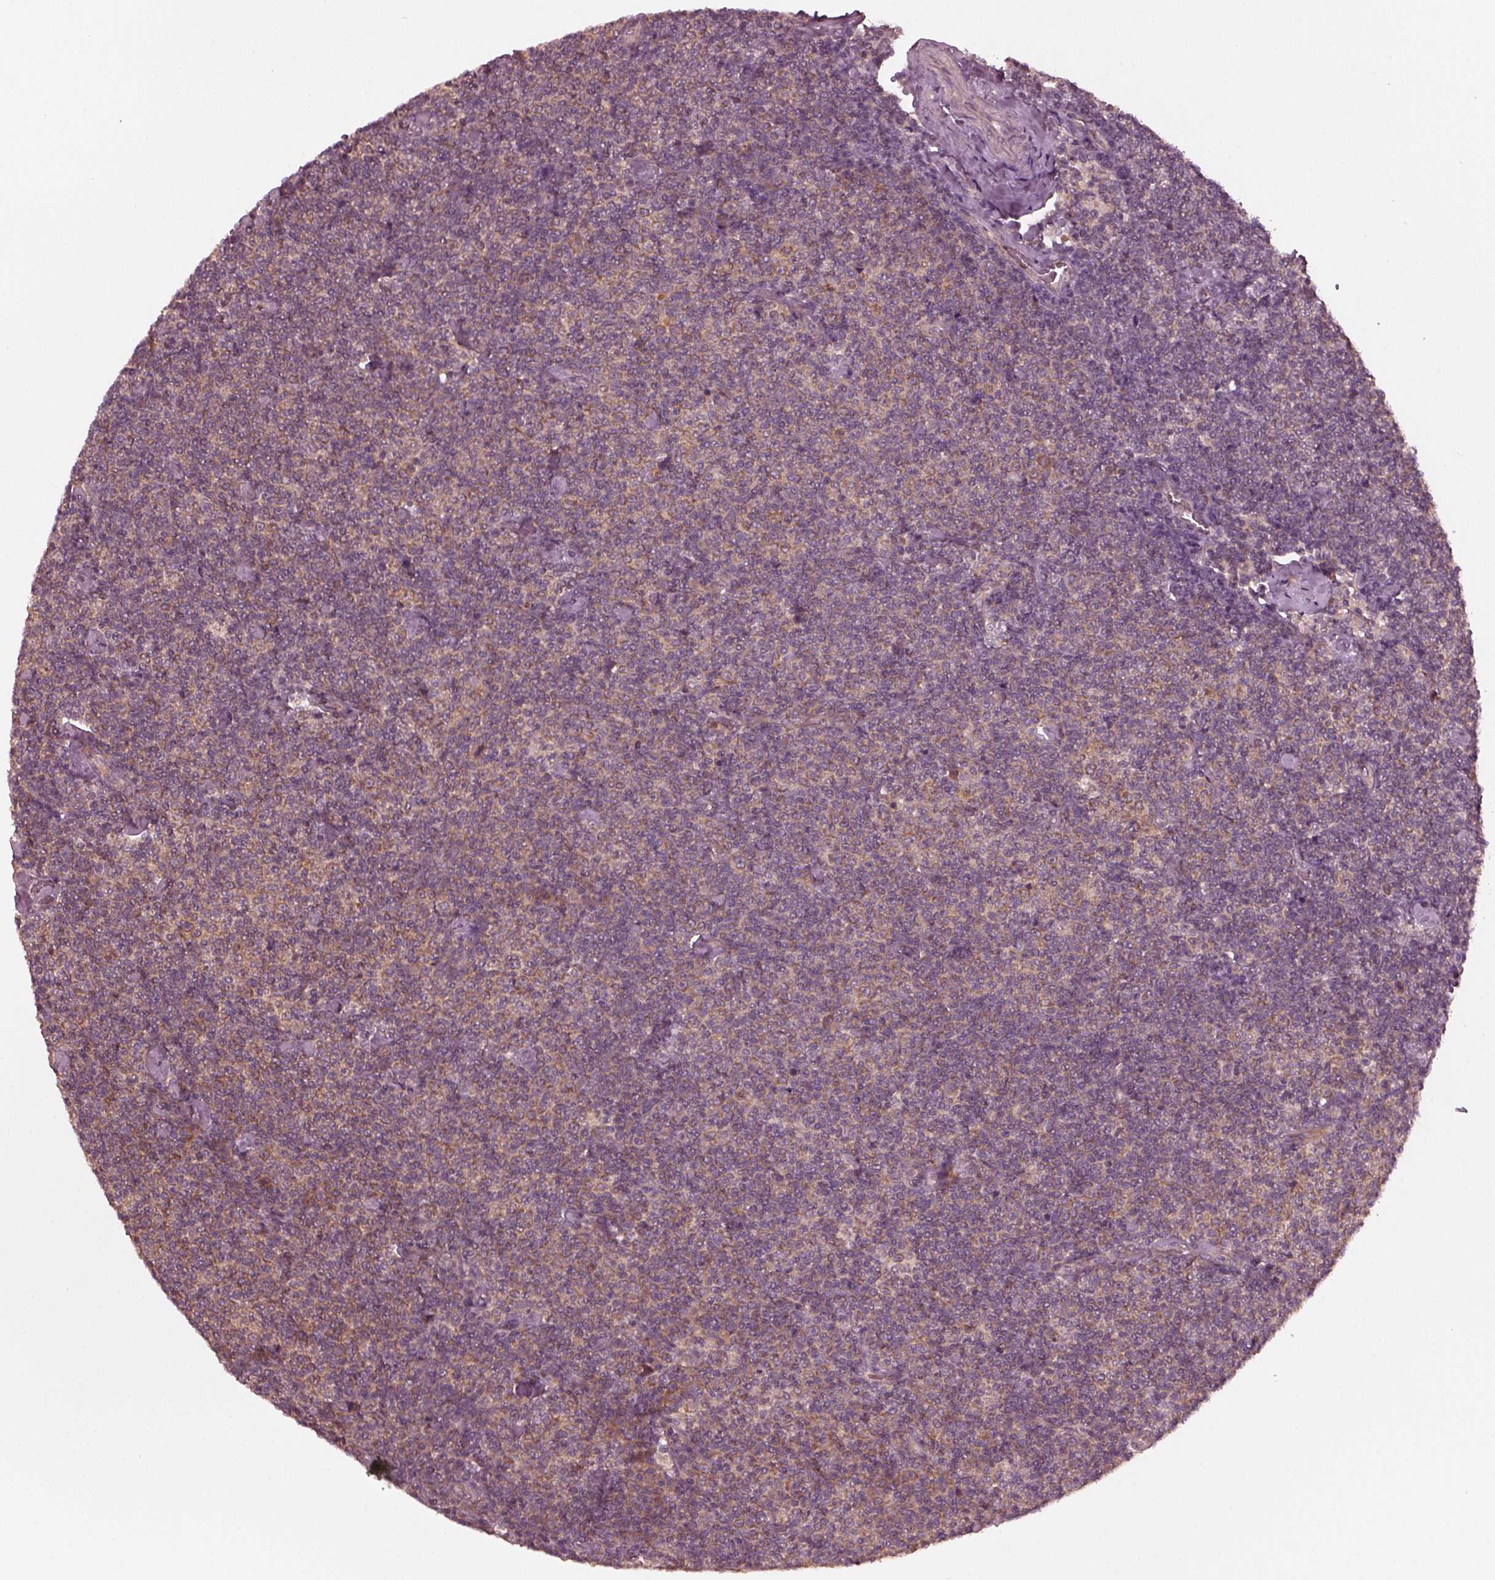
{"staining": {"intensity": "weak", "quantity": "25%-75%", "location": "cytoplasmic/membranous"}, "tissue": "lymphoma", "cell_type": "Tumor cells", "image_type": "cancer", "snomed": [{"axis": "morphology", "description": "Malignant lymphoma, non-Hodgkin's type, Low grade"}, {"axis": "topography", "description": "Lymph node"}], "caption": "Low-grade malignant lymphoma, non-Hodgkin's type stained for a protein (brown) displays weak cytoplasmic/membranous positive positivity in about 25%-75% of tumor cells.", "gene": "FAF2", "patient": {"sex": "male", "age": 81}}